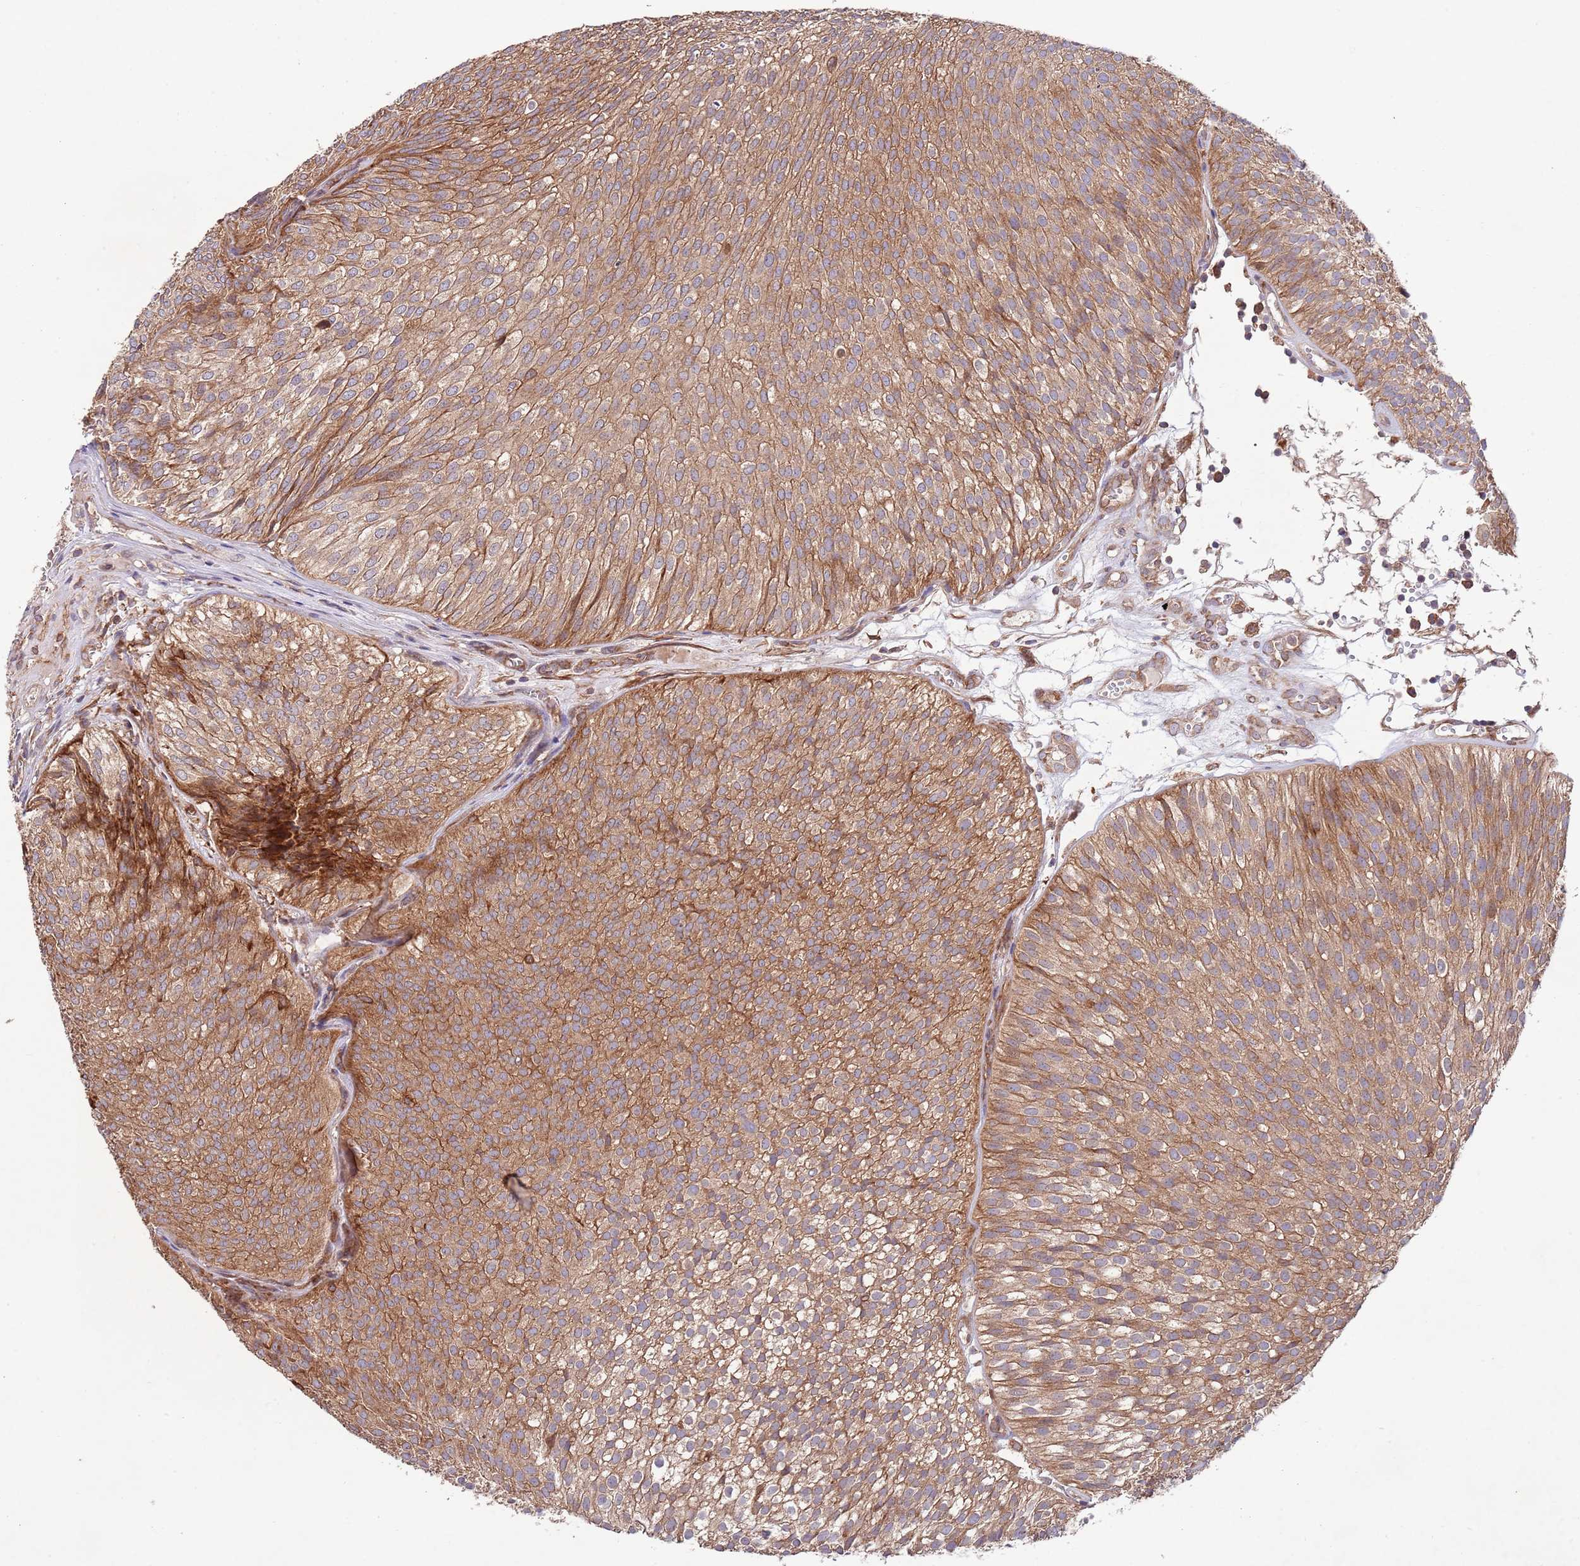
{"staining": {"intensity": "moderate", "quantity": ">75%", "location": "cytoplasmic/membranous"}, "tissue": "urothelial cancer", "cell_type": "Tumor cells", "image_type": "cancer", "snomed": [{"axis": "morphology", "description": "Urothelial carcinoma, Low grade"}, {"axis": "topography", "description": "Urinary bladder"}], "caption": "The image reveals immunohistochemical staining of low-grade urothelial carcinoma. There is moderate cytoplasmic/membranous expression is present in approximately >75% of tumor cells.", "gene": "RNF19B", "patient": {"sex": "male", "age": 91}}